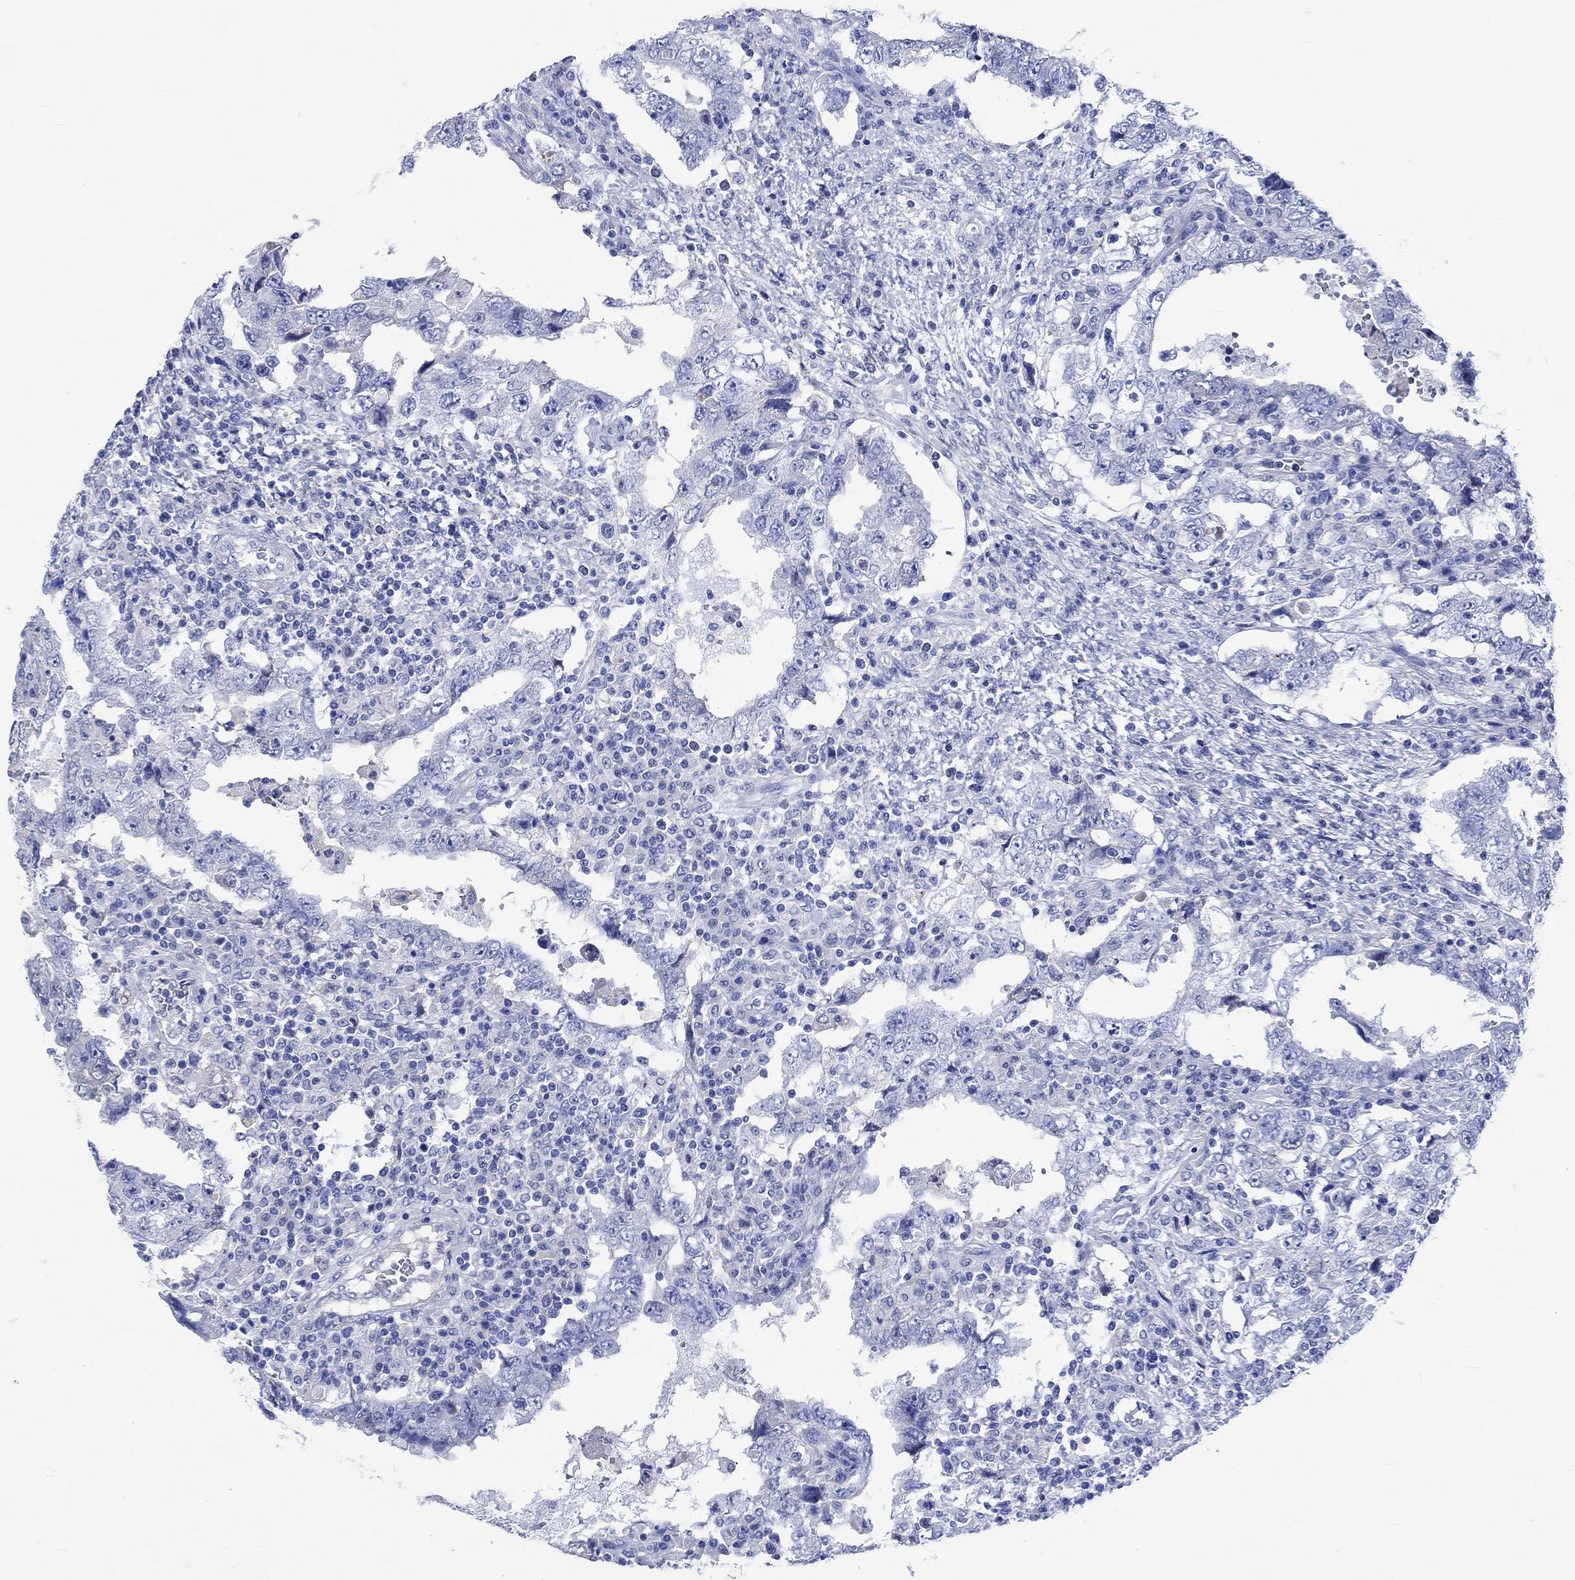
{"staining": {"intensity": "negative", "quantity": "none", "location": "none"}, "tissue": "testis cancer", "cell_type": "Tumor cells", "image_type": "cancer", "snomed": [{"axis": "morphology", "description": "Carcinoma, Embryonal, NOS"}, {"axis": "topography", "description": "Testis"}], "caption": "Protein analysis of embryonal carcinoma (testis) demonstrates no significant staining in tumor cells.", "gene": "SHISA4", "patient": {"sex": "male", "age": 26}}